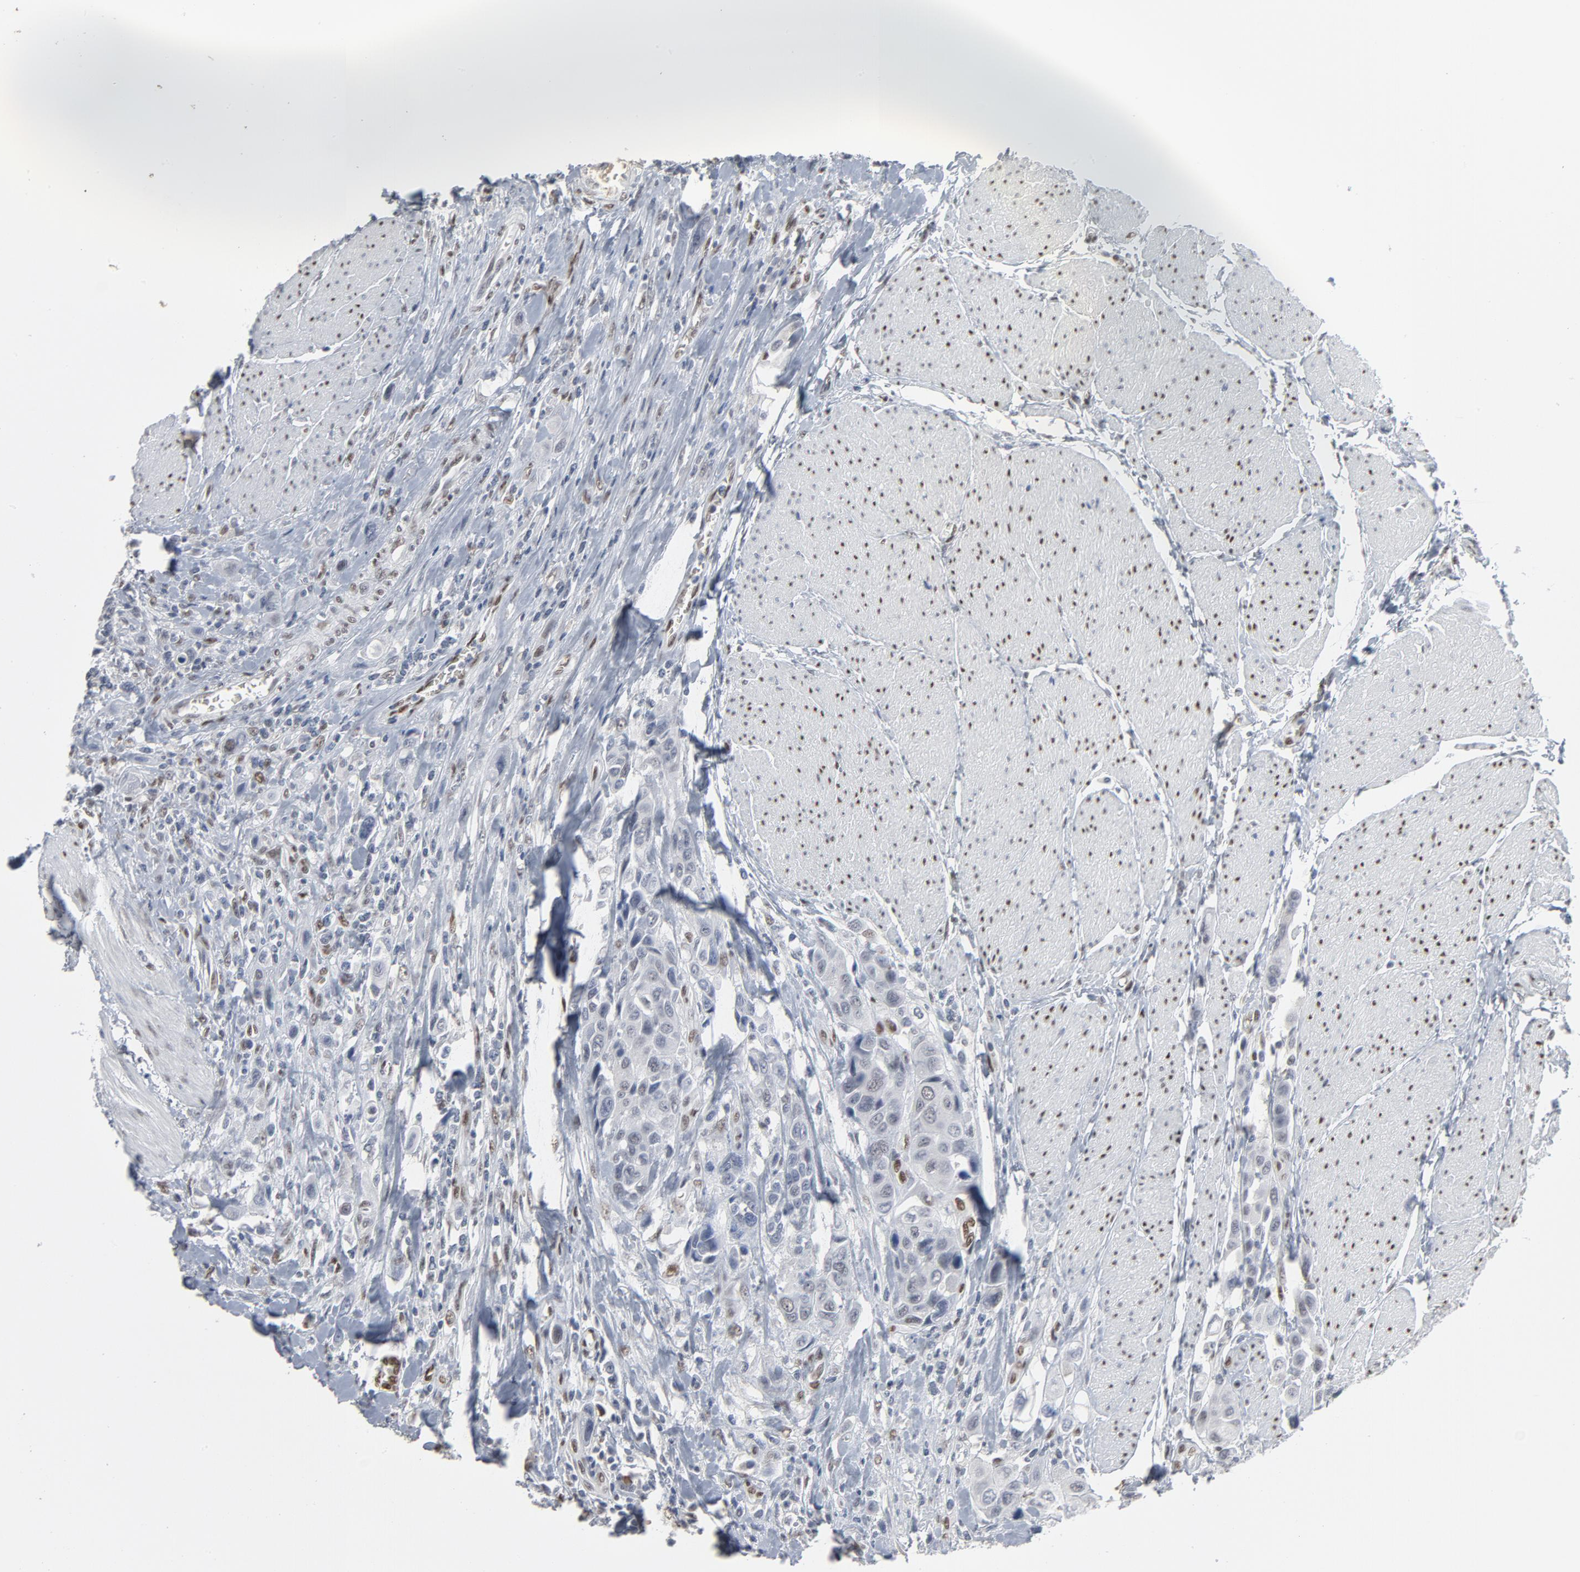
{"staining": {"intensity": "negative", "quantity": "none", "location": "none"}, "tissue": "urothelial cancer", "cell_type": "Tumor cells", "image_type": "cancer", "snomed": [{"axis": "morphology", "description": "Urothelial carcinoma, High grade"}, {"axis": "topography", "description": "Urinary bladder"}], "caption": "Tumor cells are negative for brown protein staining in urothelial cancer.", "gene": "ATF7", "patient": {"sex": "male", "age": 50}}